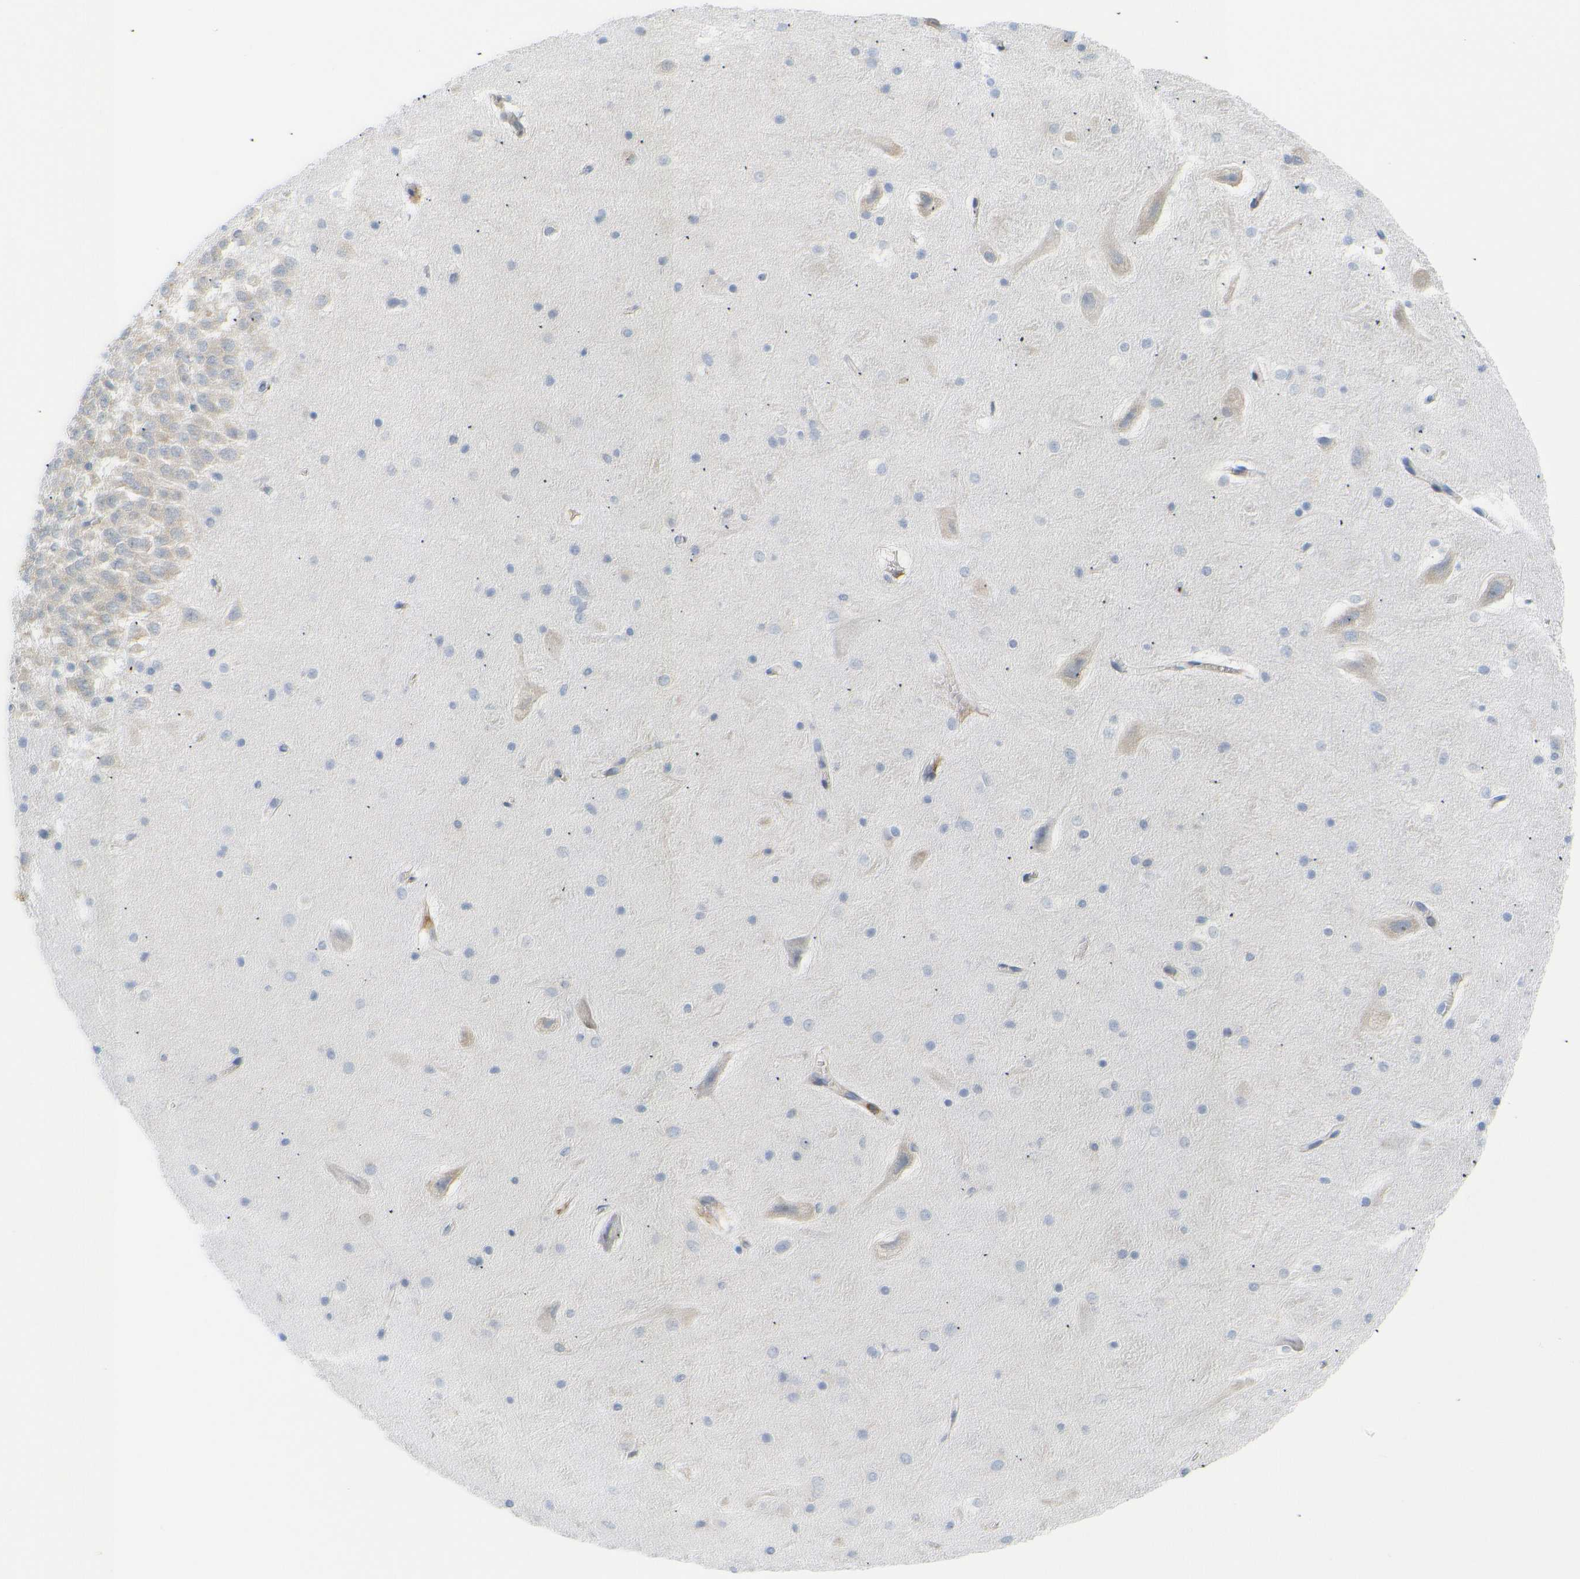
{"staining": {"intensity": "moderate", "quantity": "<25%", "location": "cytoplasmic/membranous"}, "tissue": "hippocampus", "cell_type": "Glial cells", "image_type": "normal", "snomed": [{"axis": "morphology", "description": "Normal tissue, NOS"}, {"axis": "topography", "description": "Hippocampus"}], "caption": "Brown immunohistochemical staining in benign human hippocampus demonstrates moderate cytoplasmic/membranous expression in about <25% of glial cells.", "gene": "HLA", "patient": {"sex": "male", "age": 45}}